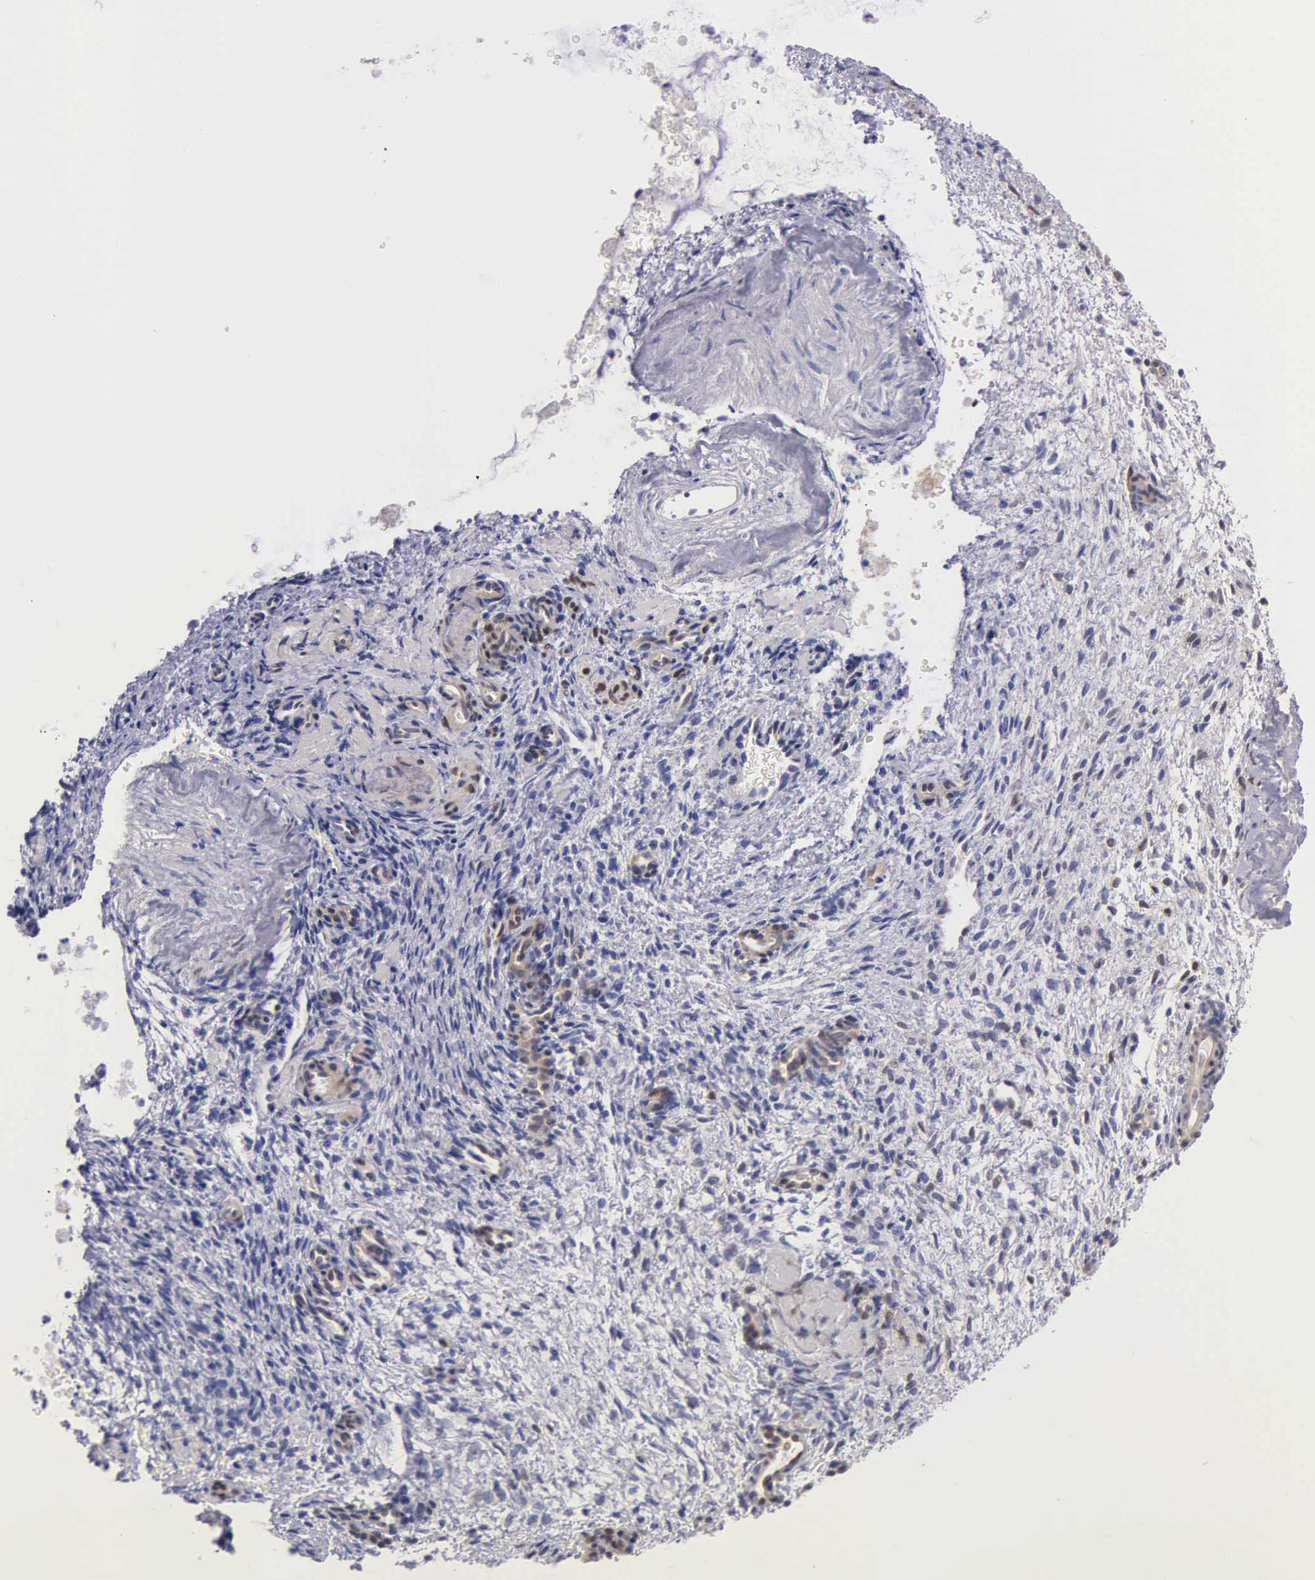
{"staining": {"intensity": "weak", "quantity": "25%-75%", "location": "cytoplasmic/membranous"}, "tissue": "ovarian cancer", "cell_type": "Tumor cells", "image_type": "cancer", "snomed": [{"axis": "morphology", "description": "Carcinoma, endometroid"}, {"axis": "topography", "description": "Ovary"}], "caption": "Brown immunohistochemical staining in ovarian endometroid carcinoma exhibits weak cytoplasmic/membranous staining in approximately 25%-75% of tumor cells.", "gene": "GSTT2", "patient": {"sex": "female", "age": 52}}